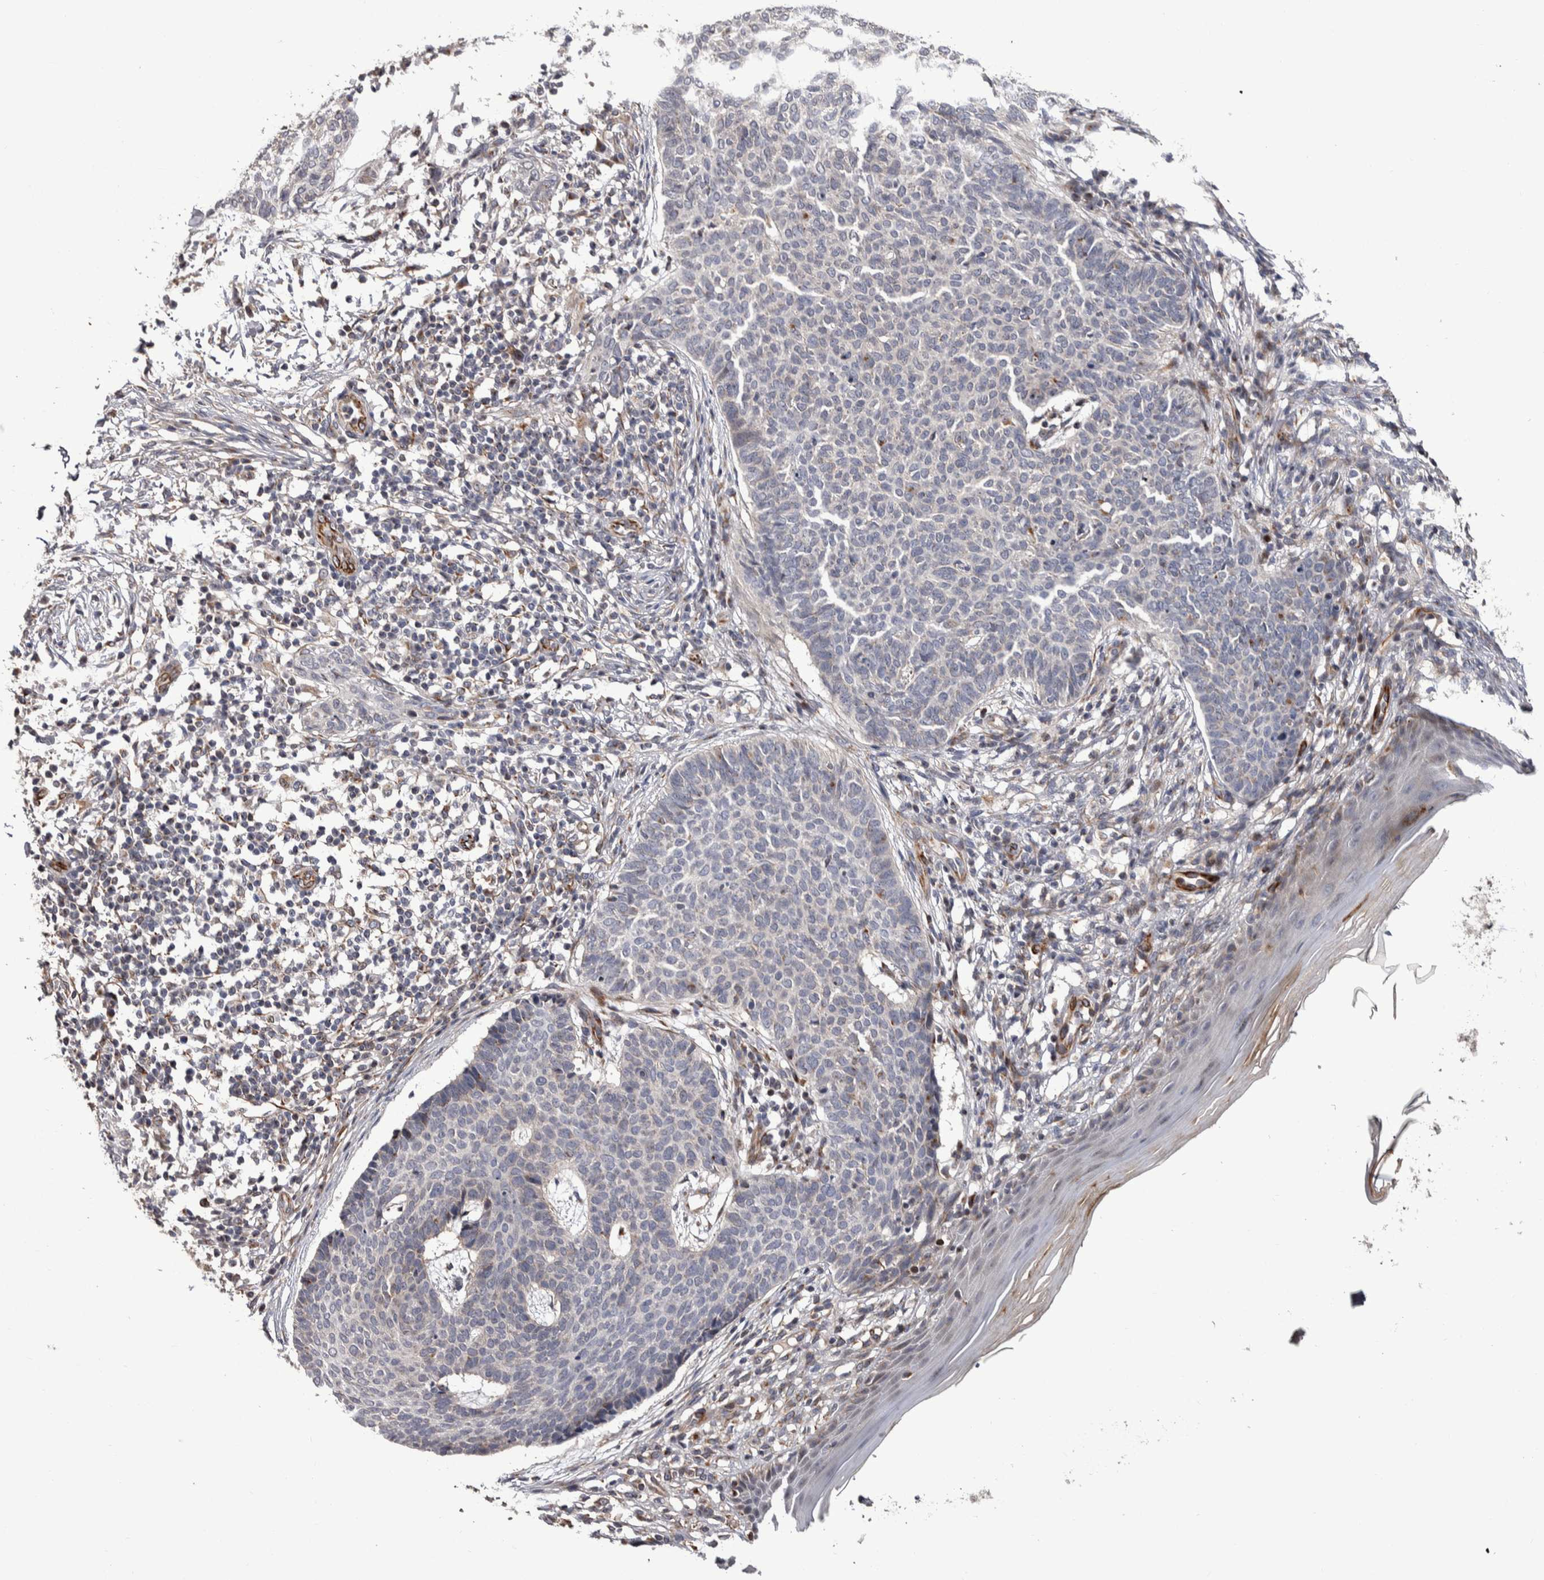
{"staining": {"intensity": "negative", "quantity": "none", "location": "none"}, "tissue": "skin cancer", "cell_type": "Tumor cells", "image_type": "cancer", "snomed": [{"axis": "morphology", "description": "Normal tissue, NOS"}, {"axis": "morphology", "description": "Basal cell carcinoma"}, {"axis": "topography", "description": "Skin"}], "caption": "There is no significant positivity in tumor cells of skin cancer. (DAB (3,3'-diaminobenzidine) IHC, high magnification).", "gene": "CANT1", "patient": {"sex": "male", "age": 50}}